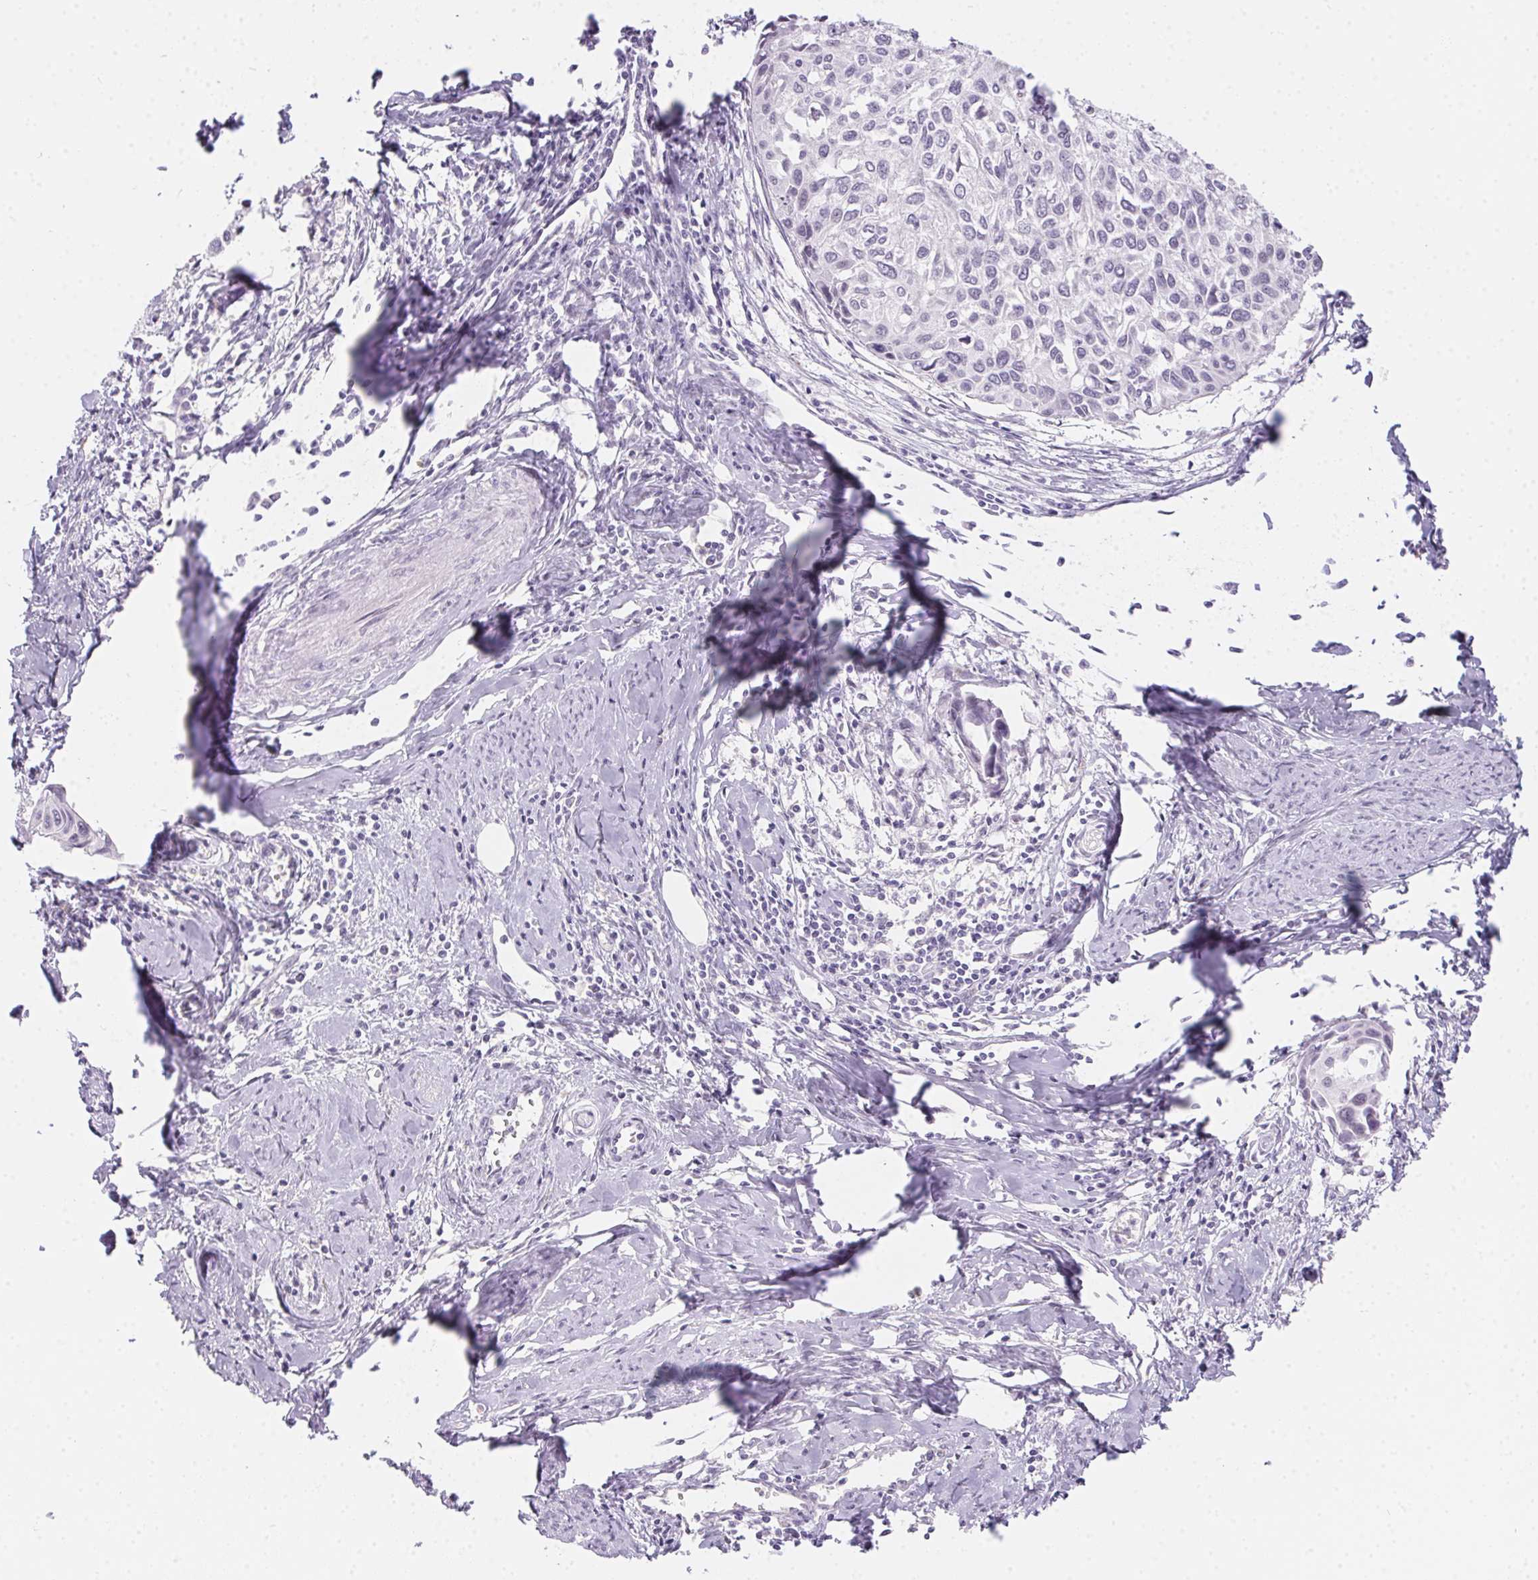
{"staining": {"intensity": "negative", "quantity": "none", "location": "none"}, "tissue": "cervical cancer", "cell_type": "Tumor cells", "image_type": "cancer", "snomed": [{"axis": "morphology", "description": "Squamous cell carcinoma, NOS"}, {"axis": "topography", "description": "Cervix"}], "caption": "This is an immunohistochemistry (IHC) micrograph of cervical cancer (squamous cell carcinoma). There is no staining in tumor cells.", "gene": "MORC1", "patient": {"sex": "female", "age": 50}}